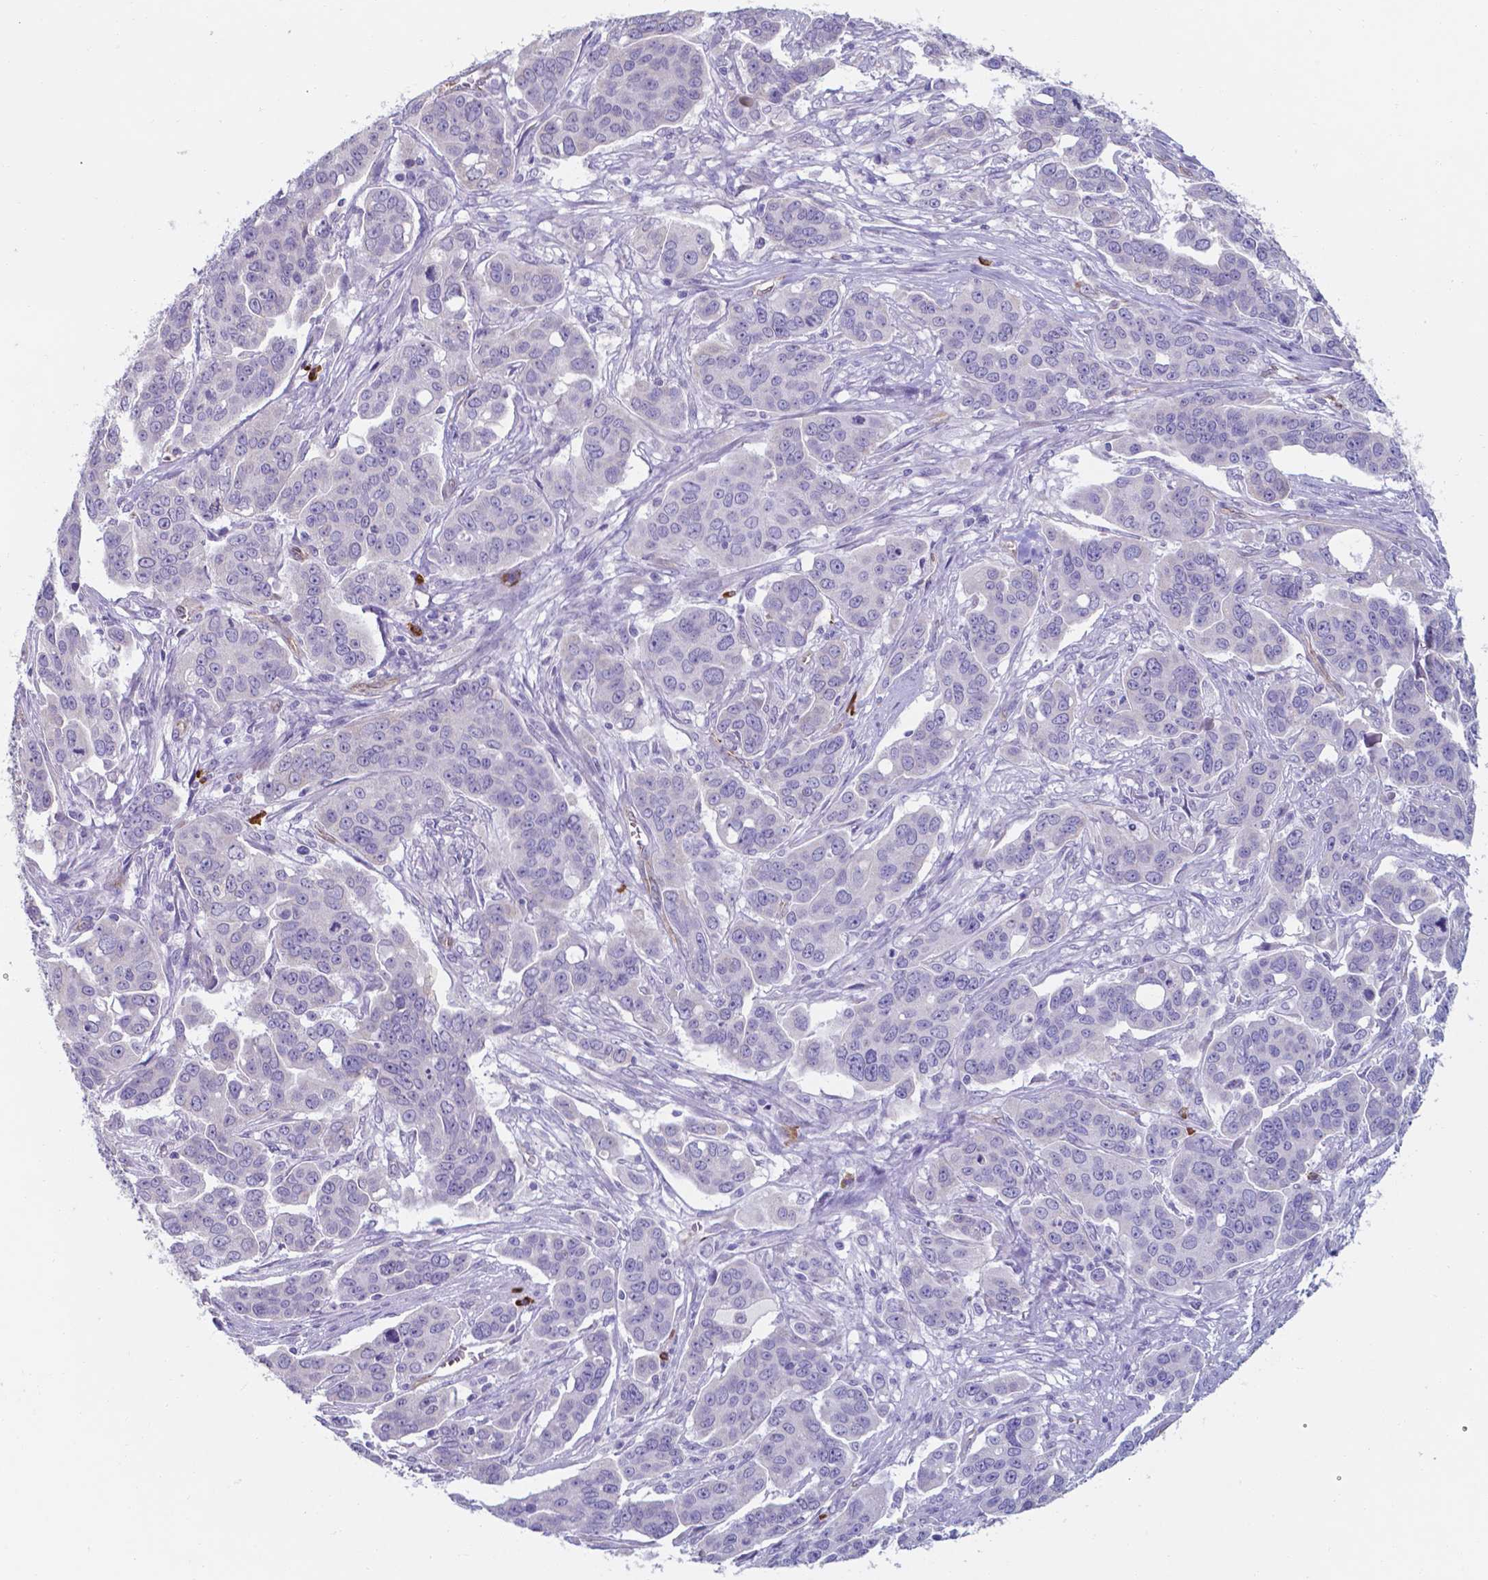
{"staining": {"intensity": "negative", "quantity": "none", "location": "none"}, "tissue": "ovarian cancer", "cell_type": "Tumor cells", "image_type": "cancer", "snomed": [{"axis": "morphology", "description": "Carcinoma, endometroid"}, {"axis": "topography", "description": "Ovary"}], "caption": "Immunohistochemical staining of human endometroid carcinoma (ovarian) exhibits no significant positivity in tumor cells.", "gene": "UBE2J1", "patient": {"sex": "female", "age": 78}}